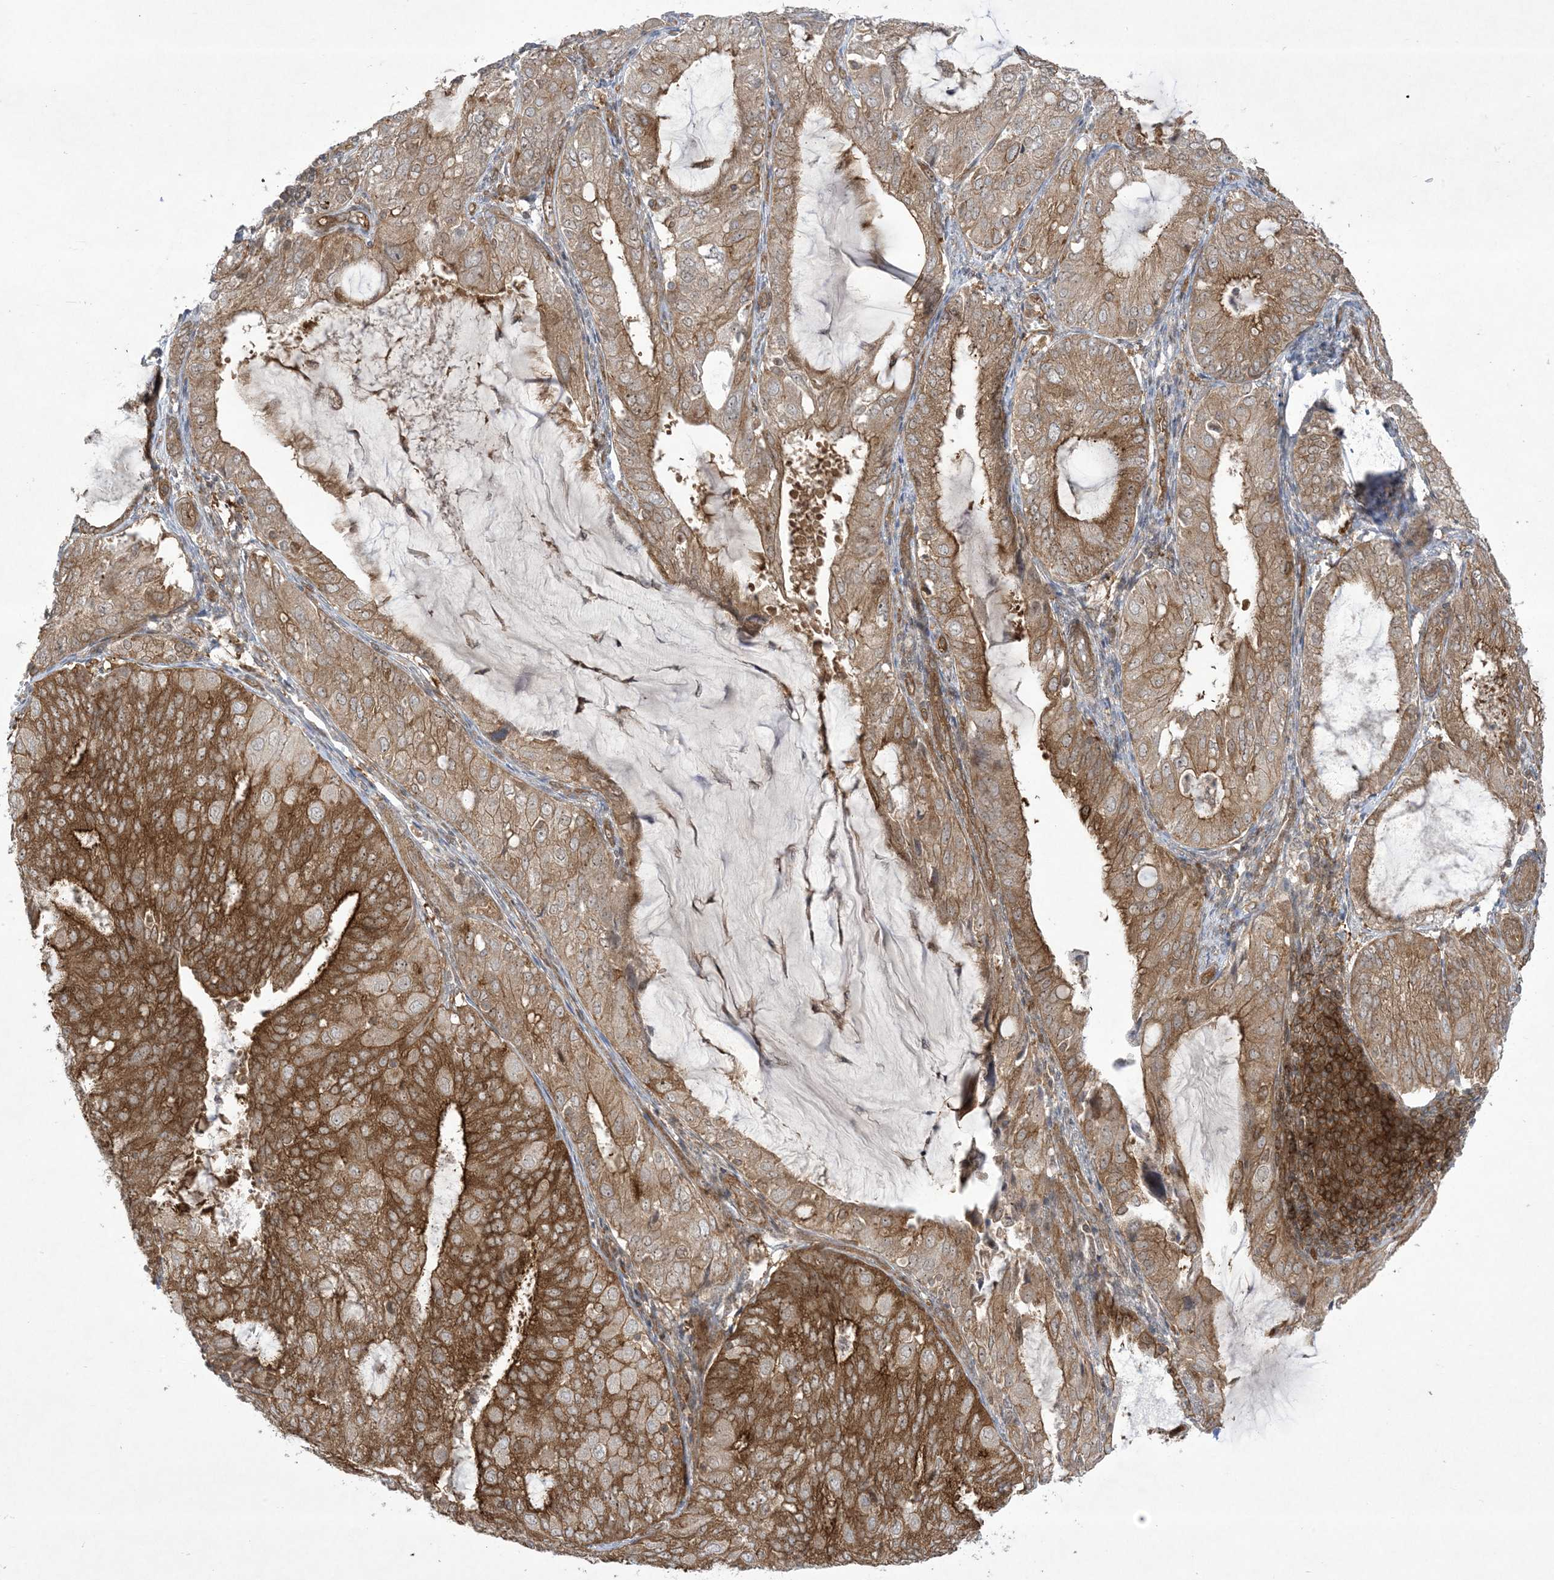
{"staining": {"intensity": "moderate", "quantity": ">75%", "location": "cytoplasmic/membranous,nuclear"}, "tissue": "endometrial cancer", "cell_type": "Tumor cells", "image_type": "cancer", "snomed": [{"axis": "morphology", "description": "Adenocarcinoma, NOS"}, {"axis": "topography", "description": "Endometrium"}], "caption": "Adenocarcinoma (endometrial) stained with a protein marker demonstrates moderate staining in tumor cells.", "gene": "SOGA3", "patient": {"sex": "female", "age": 81}}